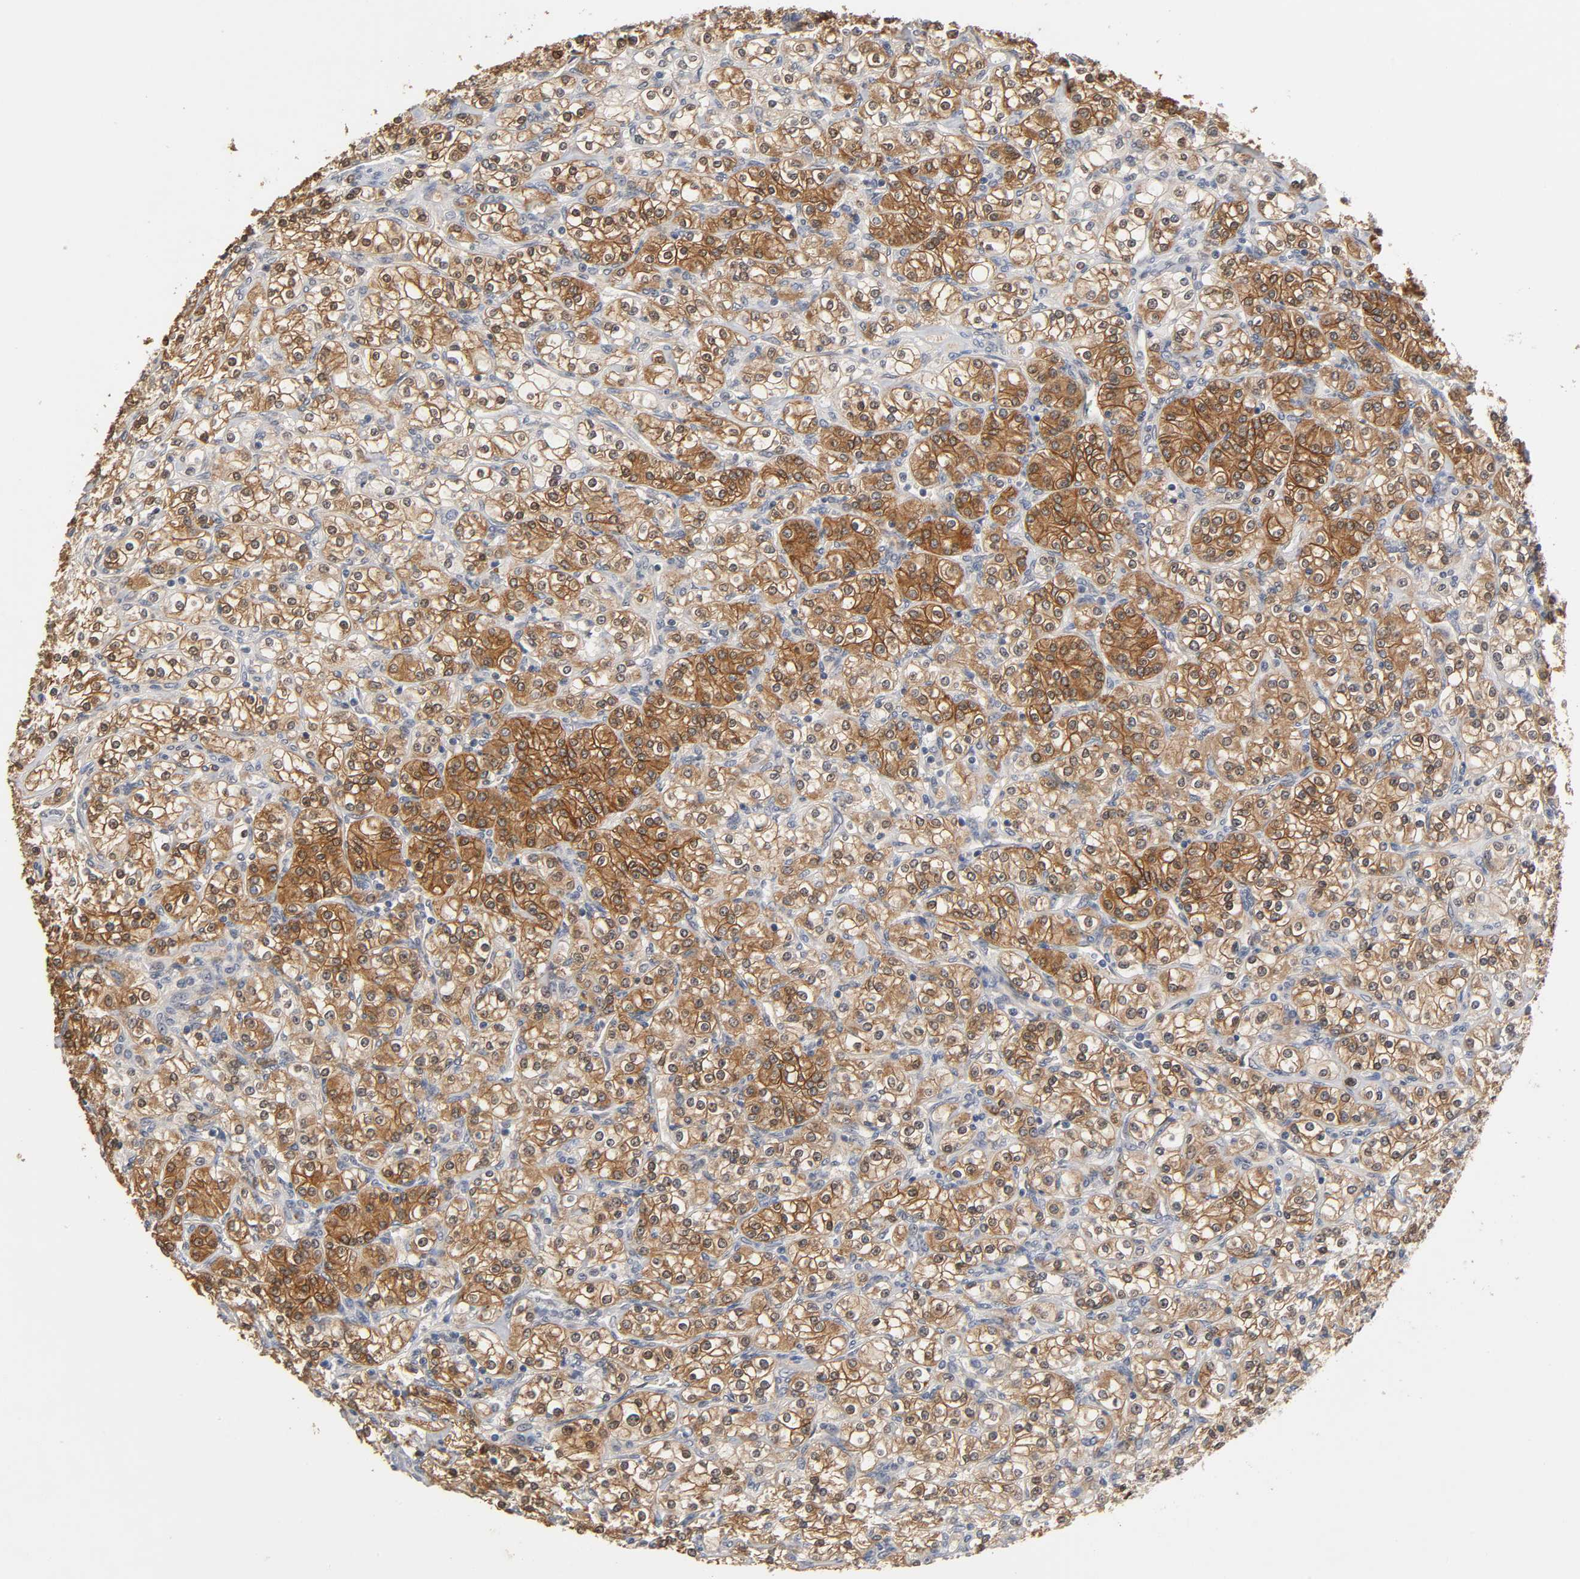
{"staining": {"intensity": "moderate", "quantity": ">75%", "location": "cytoplasmic/membranous"}, "tissue": "renal cancer", "cell_type": "Tumor cells", "image_type": "cancer", "snomed": [{"axis": "morphology", "description": "Adenocarcinoma, NOS"}, {"axis": "topography", "description": "Kidney"}], "caption": "High-magnification brightfield microscopy of renal cancer stained with DAB (brown) and counterstained with hematoxylin (blue). tumor cells exhibit moderate cytoplasmic/membranous expression is seen in about>75% of cells. The protein of interest is shown in brown color, while the nuclei are stained blue.", "gene": "HTR1E", "patient": {"sex": "male", "age": 77}}